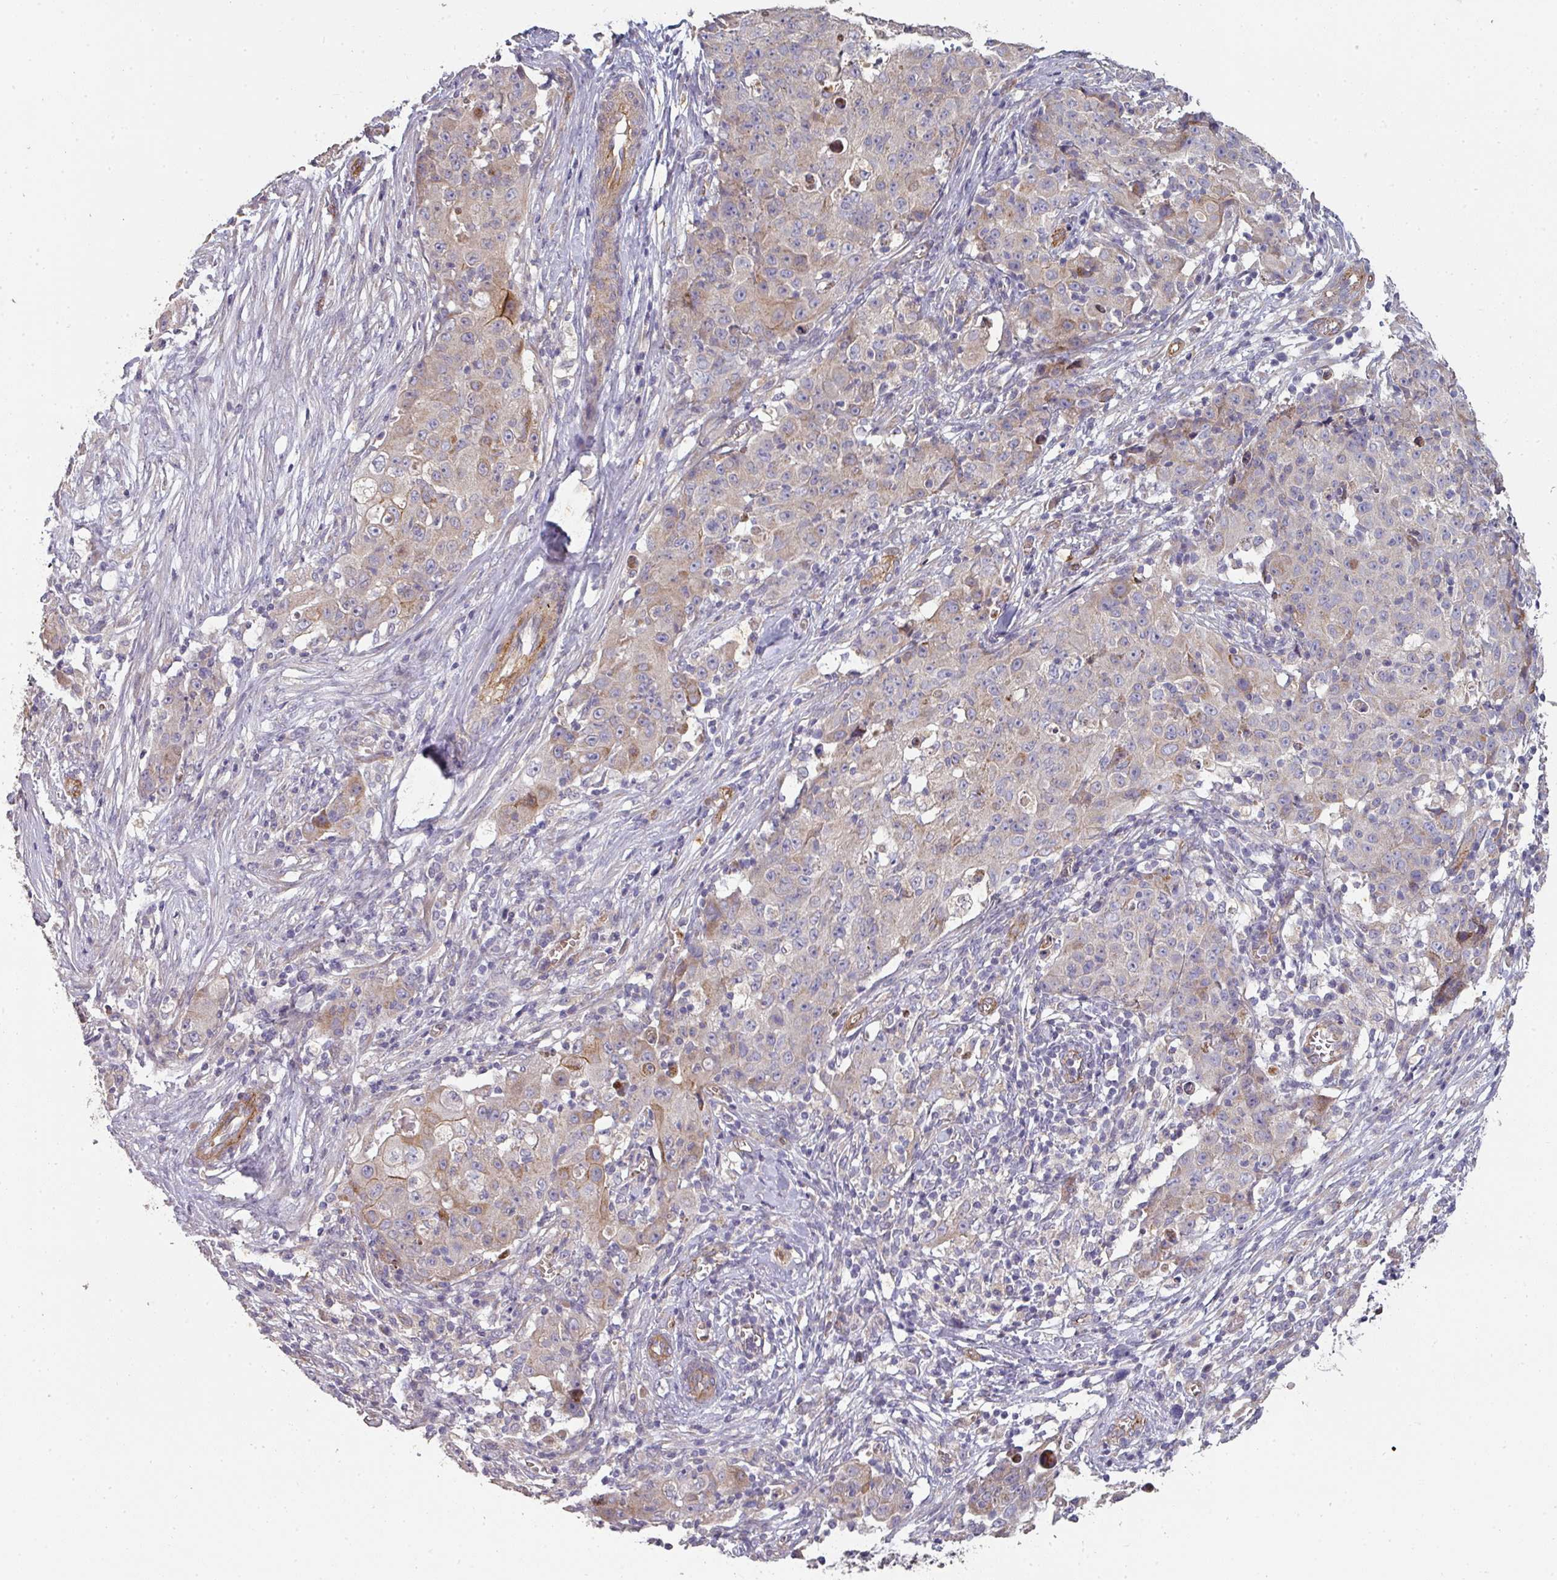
{"staining": {"intensity": "weak", "quantity": "<25%", "location": "cytoplasmic/membranous"}, "tissue": "ovarian cancer", "cell_type": "Tumor cells", "image_type": "cancer", "snomed": [{"axis": "morphology", "description": "Carcinoma, endometroid"}, {"axis": "topography", "description": "Ovary"}], "caption": "Immunohistochemistry image of endometroid carcinoma (ovarian) stained for a protein (brown), which exhibits no expression in tumor cells. Nuclei are stained in blue.", "gene": "PCDH1", "patient": {"sex": "female", "age": 42}}